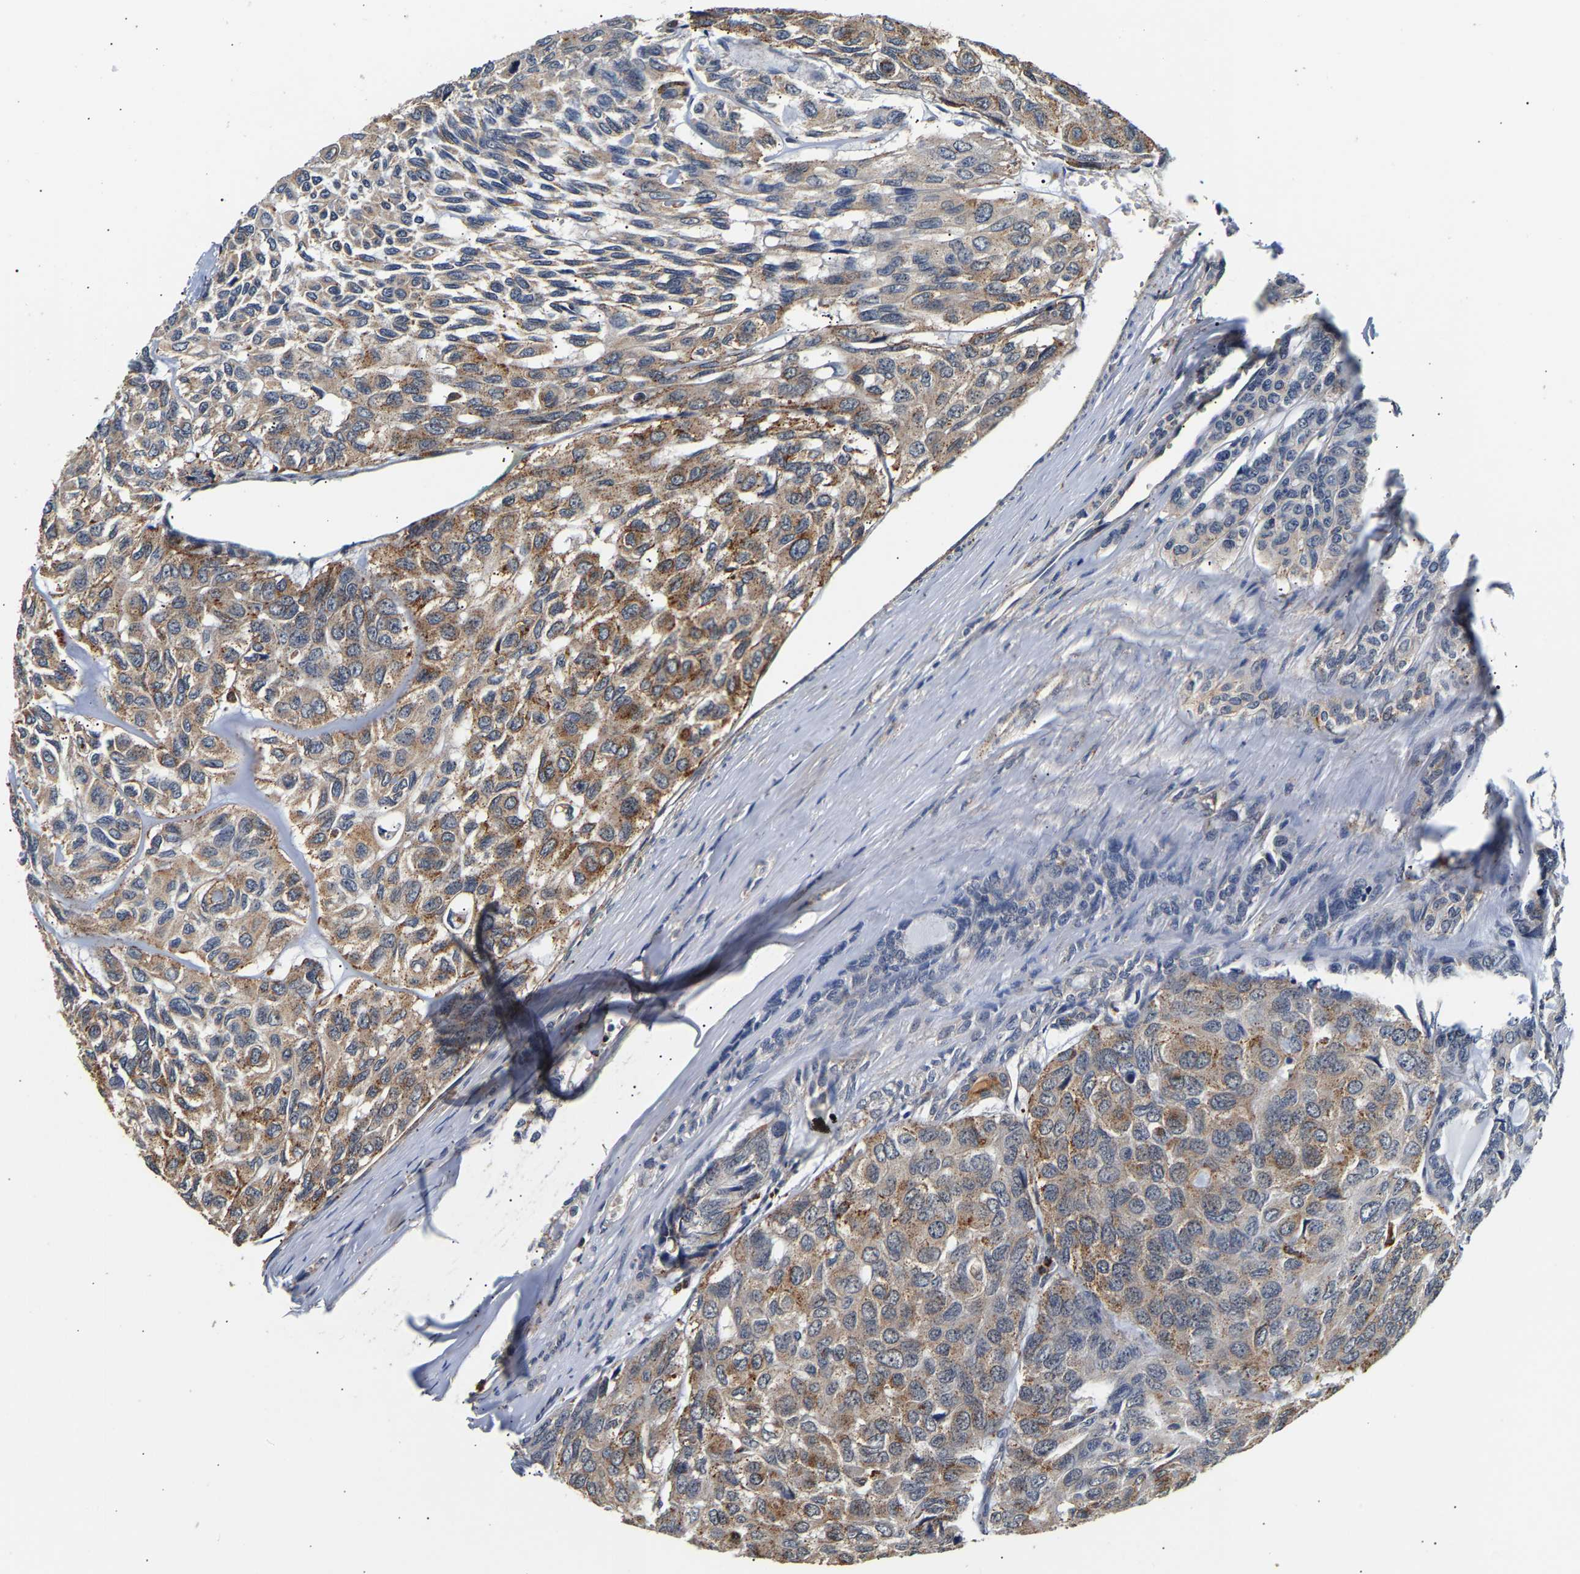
{"staining": {"intensity": "moderate", "quantity": "25%-75%", "location": "cytoplasmic/membranous"}, "tissue": "head and neck cancer", "cell_type": "Tumor cells", "image_type": "cancer", "snomed": [{"axis": "morphology", "description": "Adenocarcinoma, NOS"}, {"axis": "topography", "description": "Salivary gland, NOS"}, {"axis": "topography", "description": "Head-Neck"}], "caption": "Immunohistochemistry (IHC) photomicrograph of head and neck adenocarcinoma stained for a protein (brown), which shows medium levels of moderate cytoplasmic/membranous positivity in about 25%-75% of tumor cells.", "gene": "SMU1", "patient": {"sex": "female", "age": 76}}